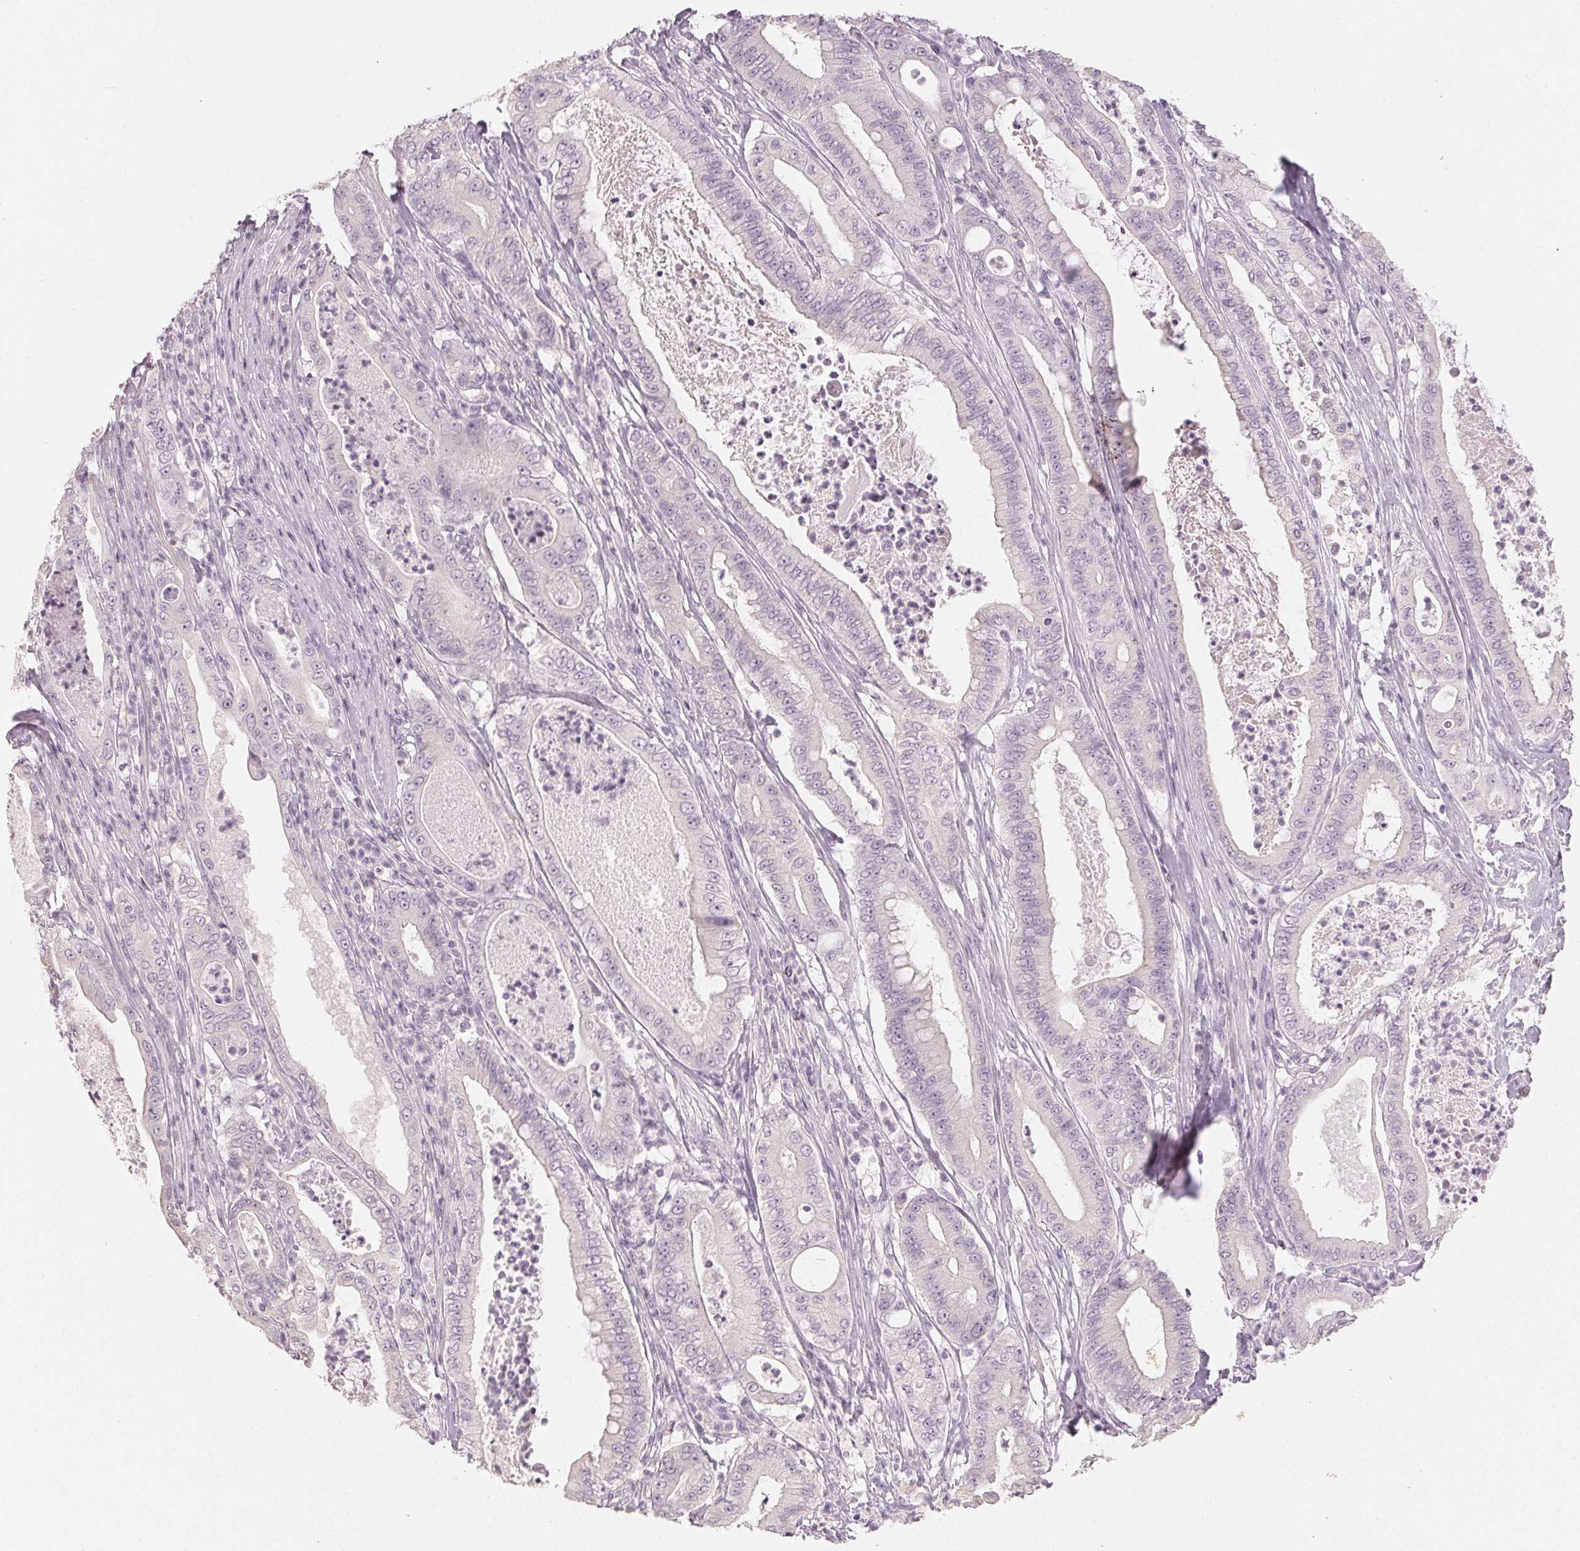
{"staining": {"intensity": "negative", "quantity": "none", "location": "none"}, "tissue": "pancreatic cancer", "cell_type": "Tumor cells", "image_type": "cancer", "snomed": [{"axis": "morphology", "description": "Adenocarcinoma, NOS"}, {"axis": "topography", "description": "Pancreas"}], "caption": "IHC histopathology image of human pancreatic cancer stained for a protein (brown), which reveals no positivity in tumor cells. (Stains: DAB (3,3'-diaminobenzidine) immunohistochemistry (IHC) with hematoxylin counter stain, Microscopy: brightfield microscopy at high magnification).", "gene": "LVRN", "patient": {"sex": "male", "age": 71}}